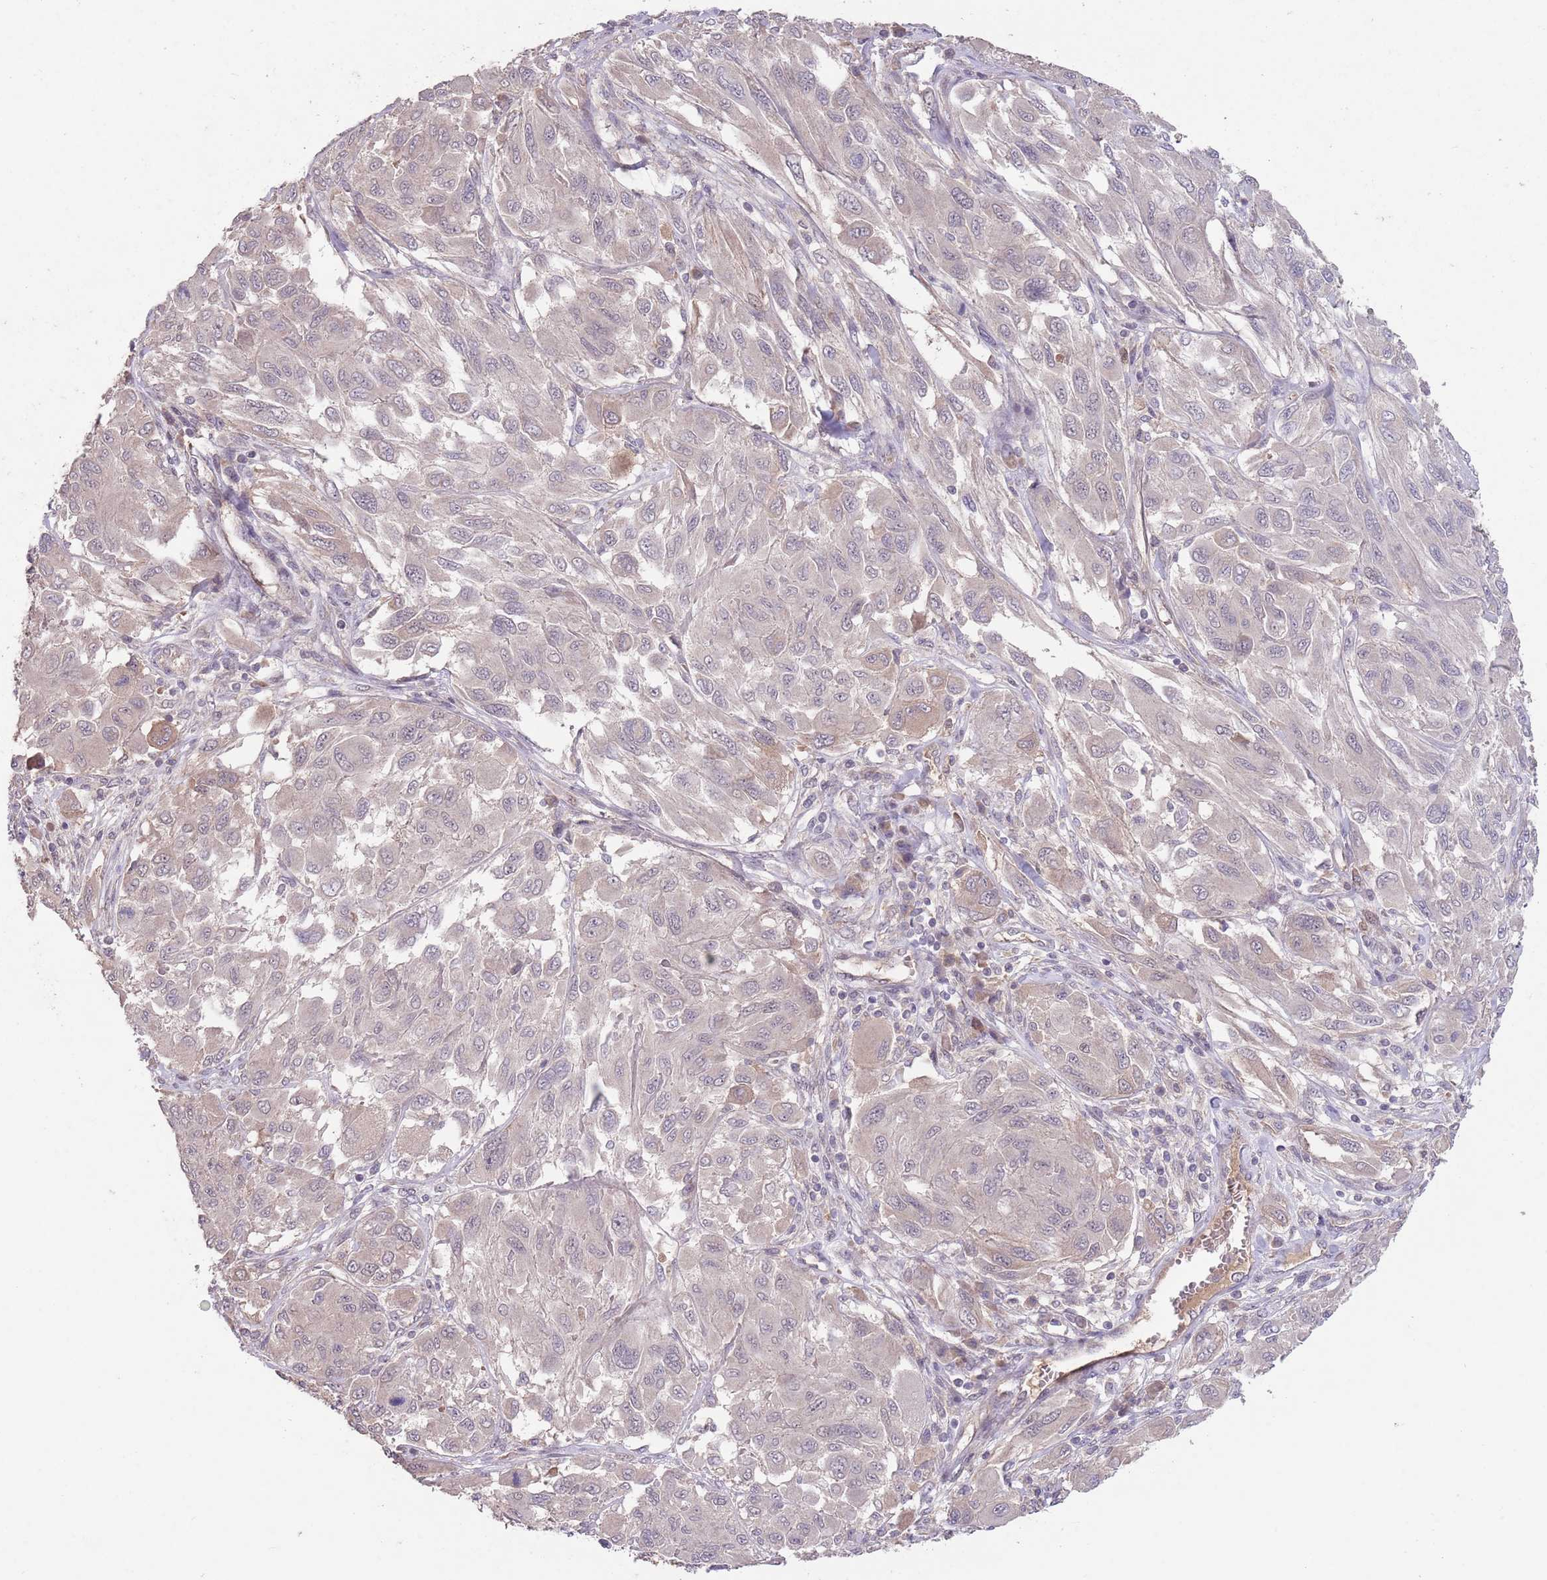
{"staining": {"intensity": "negative", "quantity": "none", "location": "none"}, "tissue": "melanoma", "cell_type": "Tumor cells", "image_type": "cancer", "snomed": [{"axis": "morphology", "description": "Malignant melanoma, NOS"}, {"axis": "topography", "description": "Skin"}], "caption": "The photomicrograph displays no significant expression in tumor cells of malignant melanoma.", "gene": "MEI1", "patient": {"sex": "female", "age": 91}}